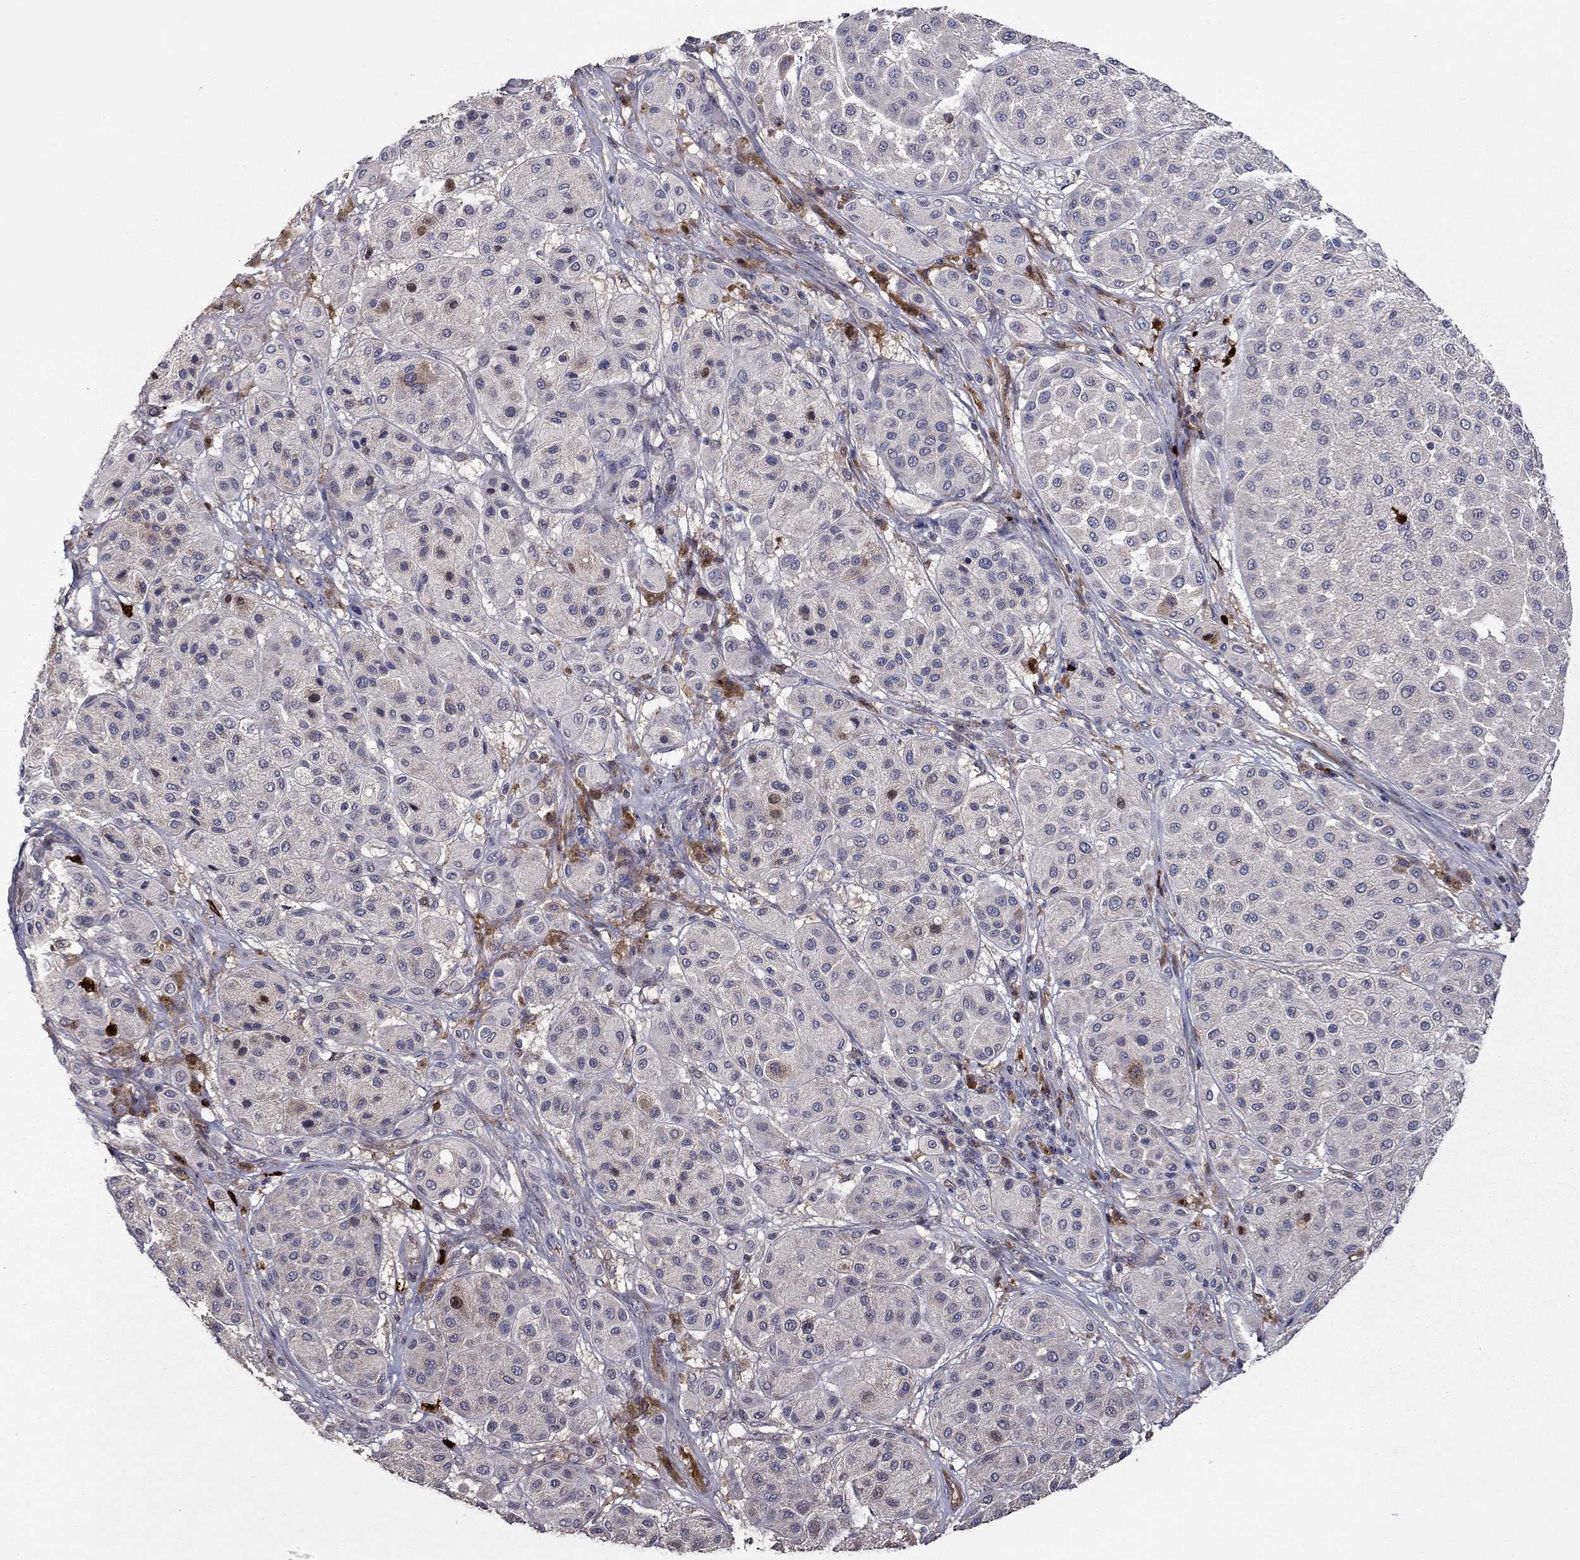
{"staining": {"intensity": "negative", "quantity": "none", "location": "none"}, "tissue": "melanoma", "cell_type": "Tumor cells", "image_type": "cancer", "snomed": [{"axis": "morphology", "description": "Malignant melanoma, Metastatic site"}, {"axis": "topography", "description": "Smooth muscle"}], "caption": "Immunohistochemical staining of human malignant melanoma (metastatic site) reveals no significant positivity in tumor cells.", "gene": "SATB1", "patient": {"sex": "male", "age": 41}}